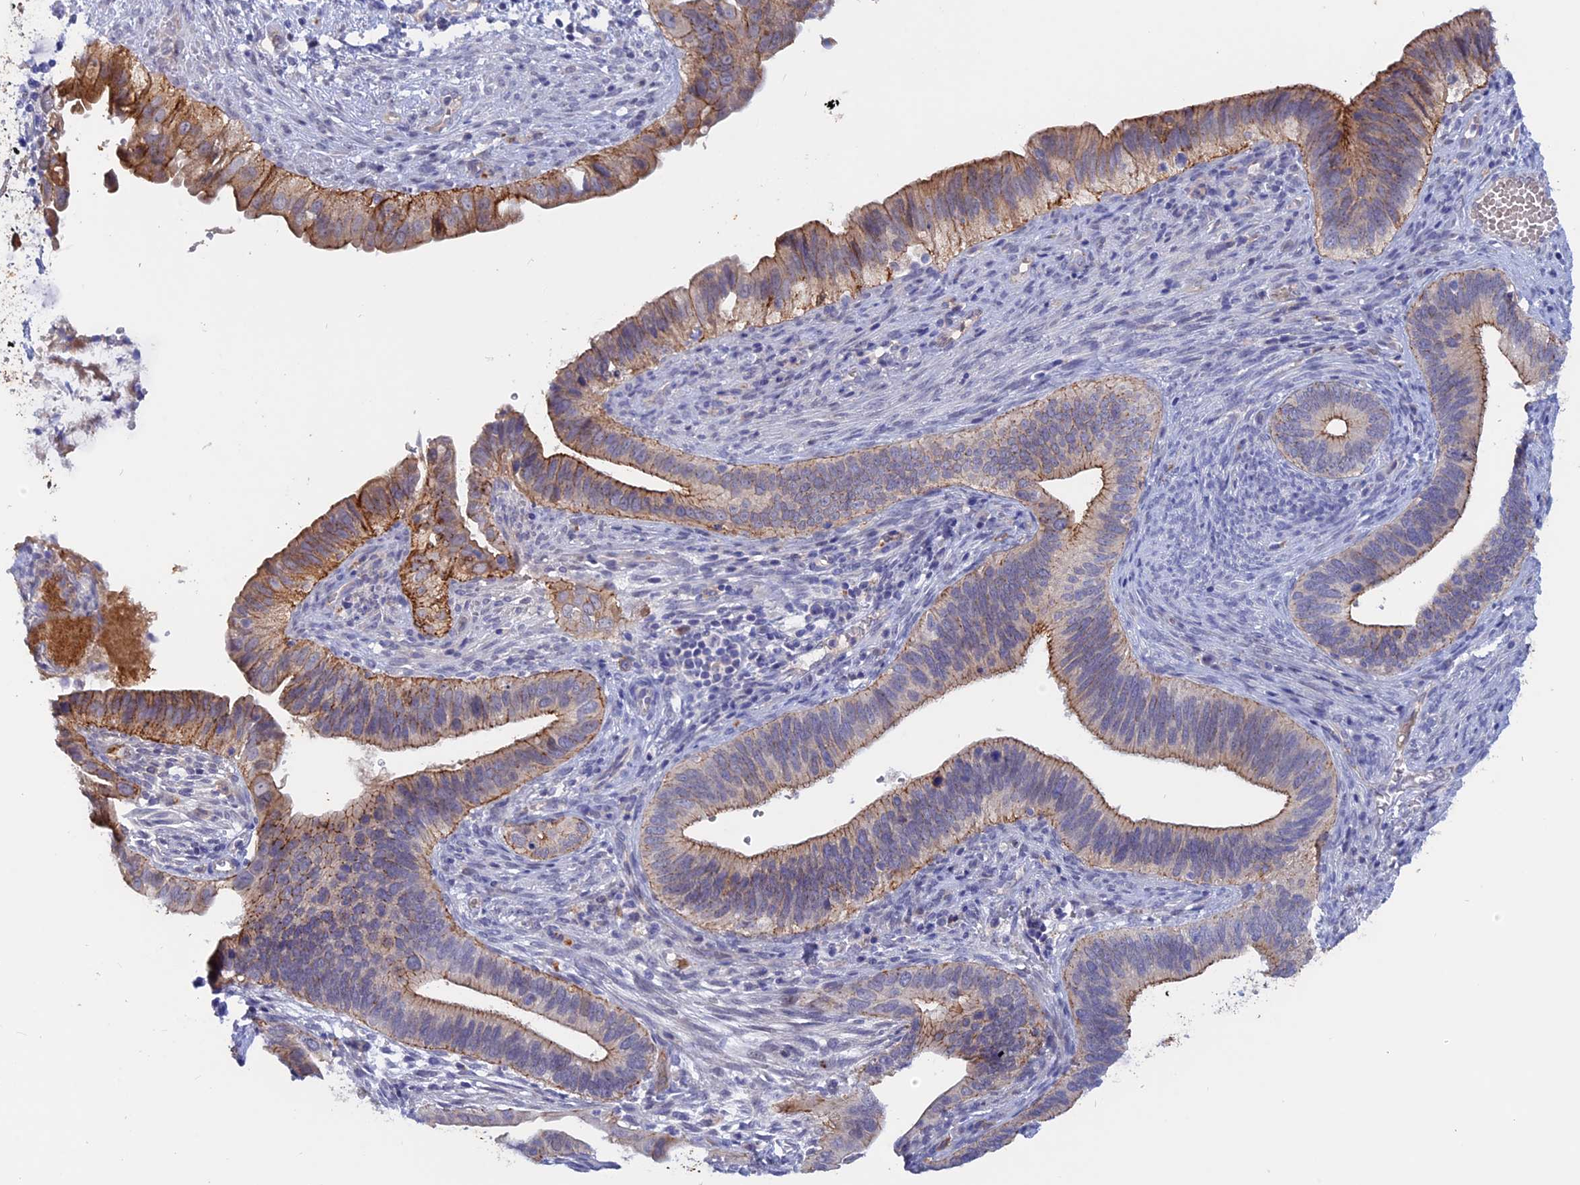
{"staining": {"intensity": "moderate", "quantity": "25%-75%", "location": "cytoplasmic/membranous"}, "tissue": "cervical cancer", "cell_type": "Tumor cells", "image_type": "cancer", "snomed": [{"axis": "morphology", "description": "Adenocarcinoma, NOS"}, {"axis": "topography", "description": "Cervix"}], "caption": "A high-resolution micrograph shows immunohistochemistry (IHC) staining of adenocarcinoma (cervical), which reveals moderate cytoplasmic/membranous staining in about 25%-75% of tumor cells.", "gene": "GK5", "patient": {"sex": "female", "age": 42}}